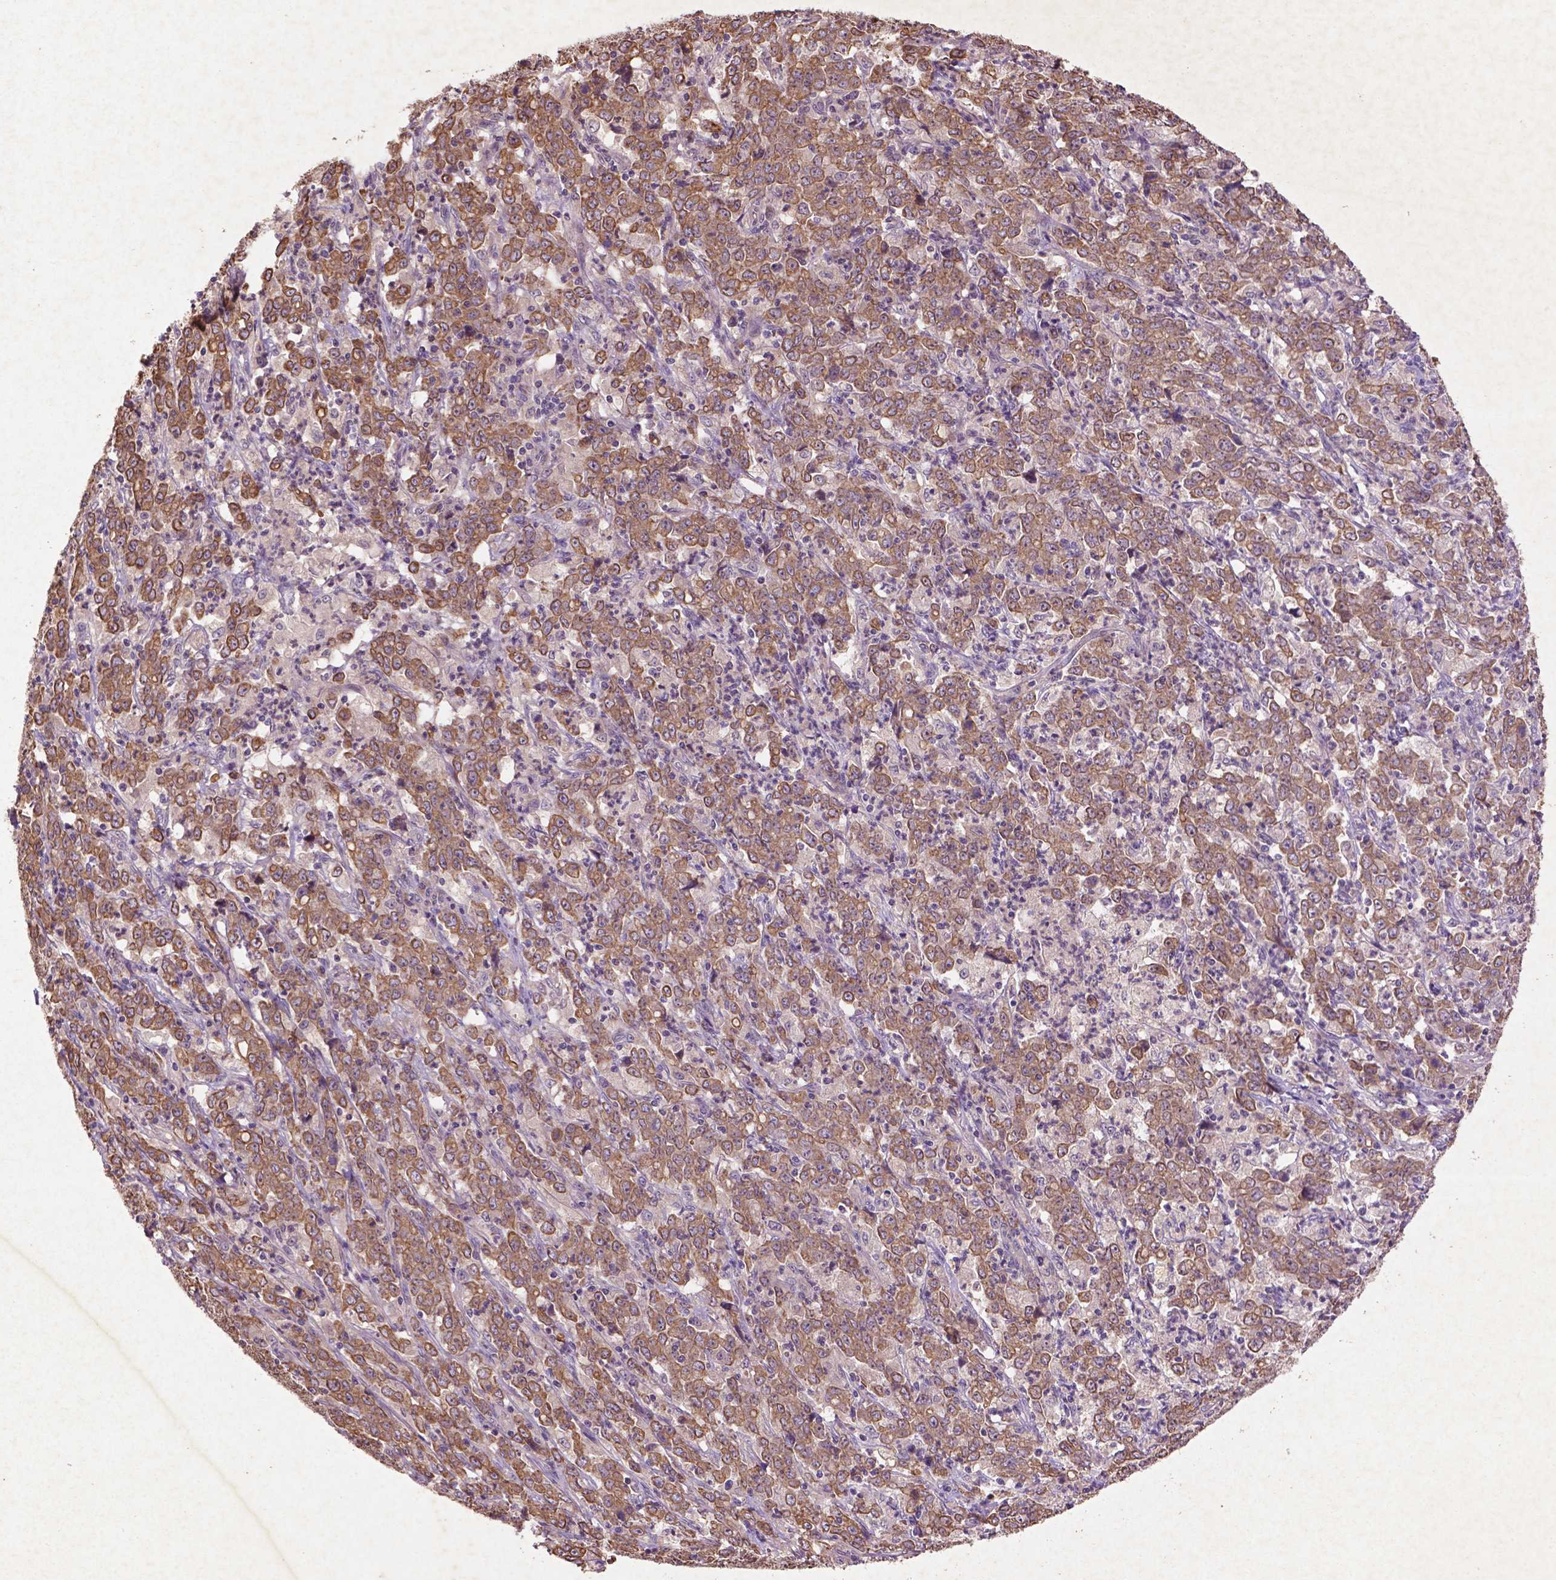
{"staining": {"intensity": "moderate", "quantity": ">75%", "location": "cytoplasmic/membranous"}, "tissue": "stomach cancer", "cell_type": "Tumor cells", "image_type": "cancer", "snomed": [{"axis": "morphology", "description": "Adenocarcinoma, NOS"}, {"axis": "topography", "description": "Stomach, lower"}], "caption": "A medium amount of moderate cytoplasmic/membranous expression is present in approximately >75% of tumor cells in adenocarcinoma (stomach) tissue.", "gene": "COQ2", "patient": {"sex": "female", "age": 71}}